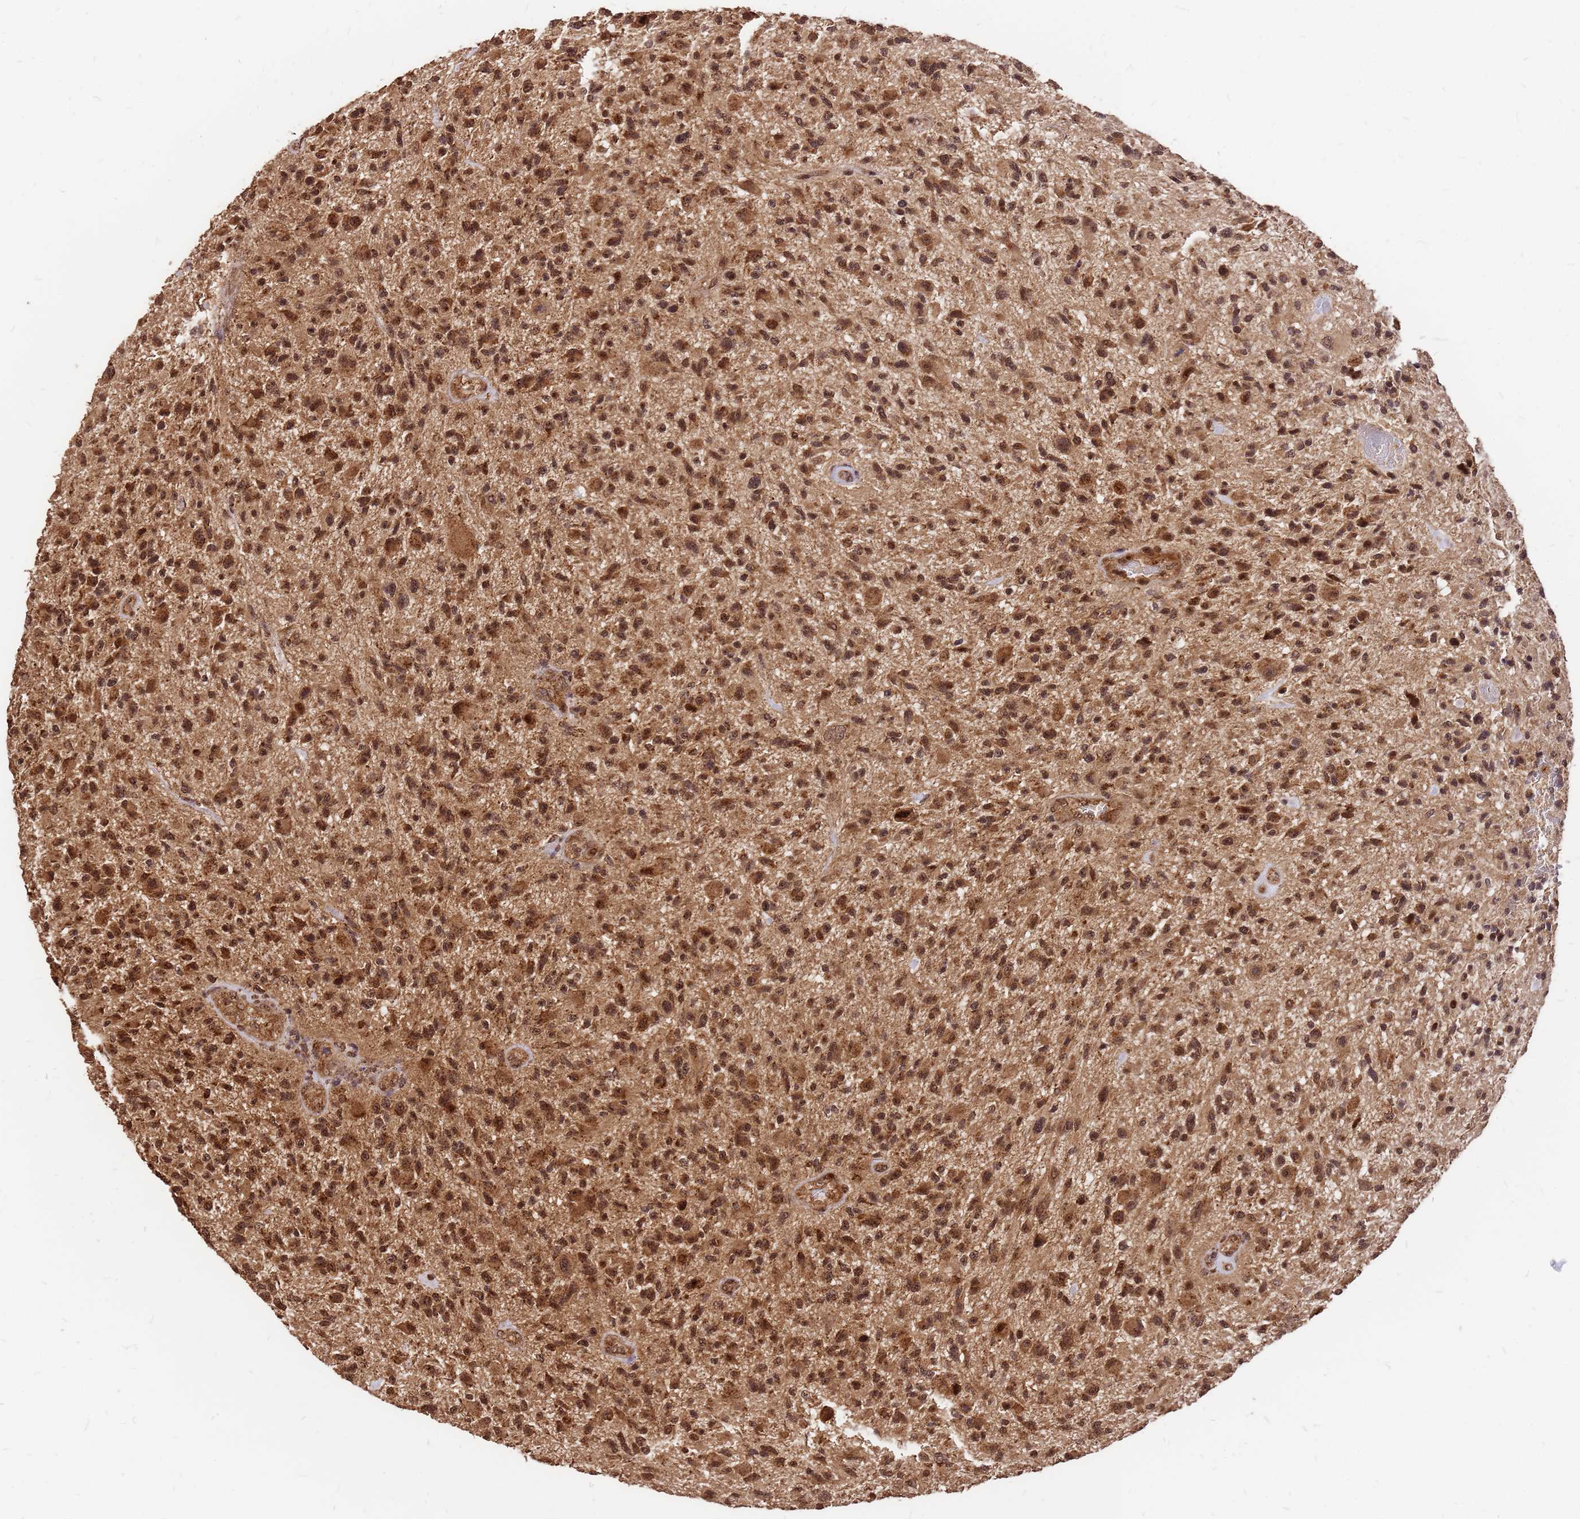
{"staining": {"intensity": "moderate", "quantity": ">75%", "location": "cytoplasmic/membranous,nuclear"}, "tissue": "glioma", "cell_type": "Tumor cells", "image_type": "cancer", "snomed": [{"axis": "morphology", "description": "Glioma, malignant, High grade"}, {"axis": "topography", "description": "Brain"}], "caption": "This is a micrograph of IHC staining of glioma, which shows moderate positivity in the cytoplasmic/membranous and nuclear of tumor cells.", "gene": "GPATCH8", "patient": {"sex": "male", "age": 47}}